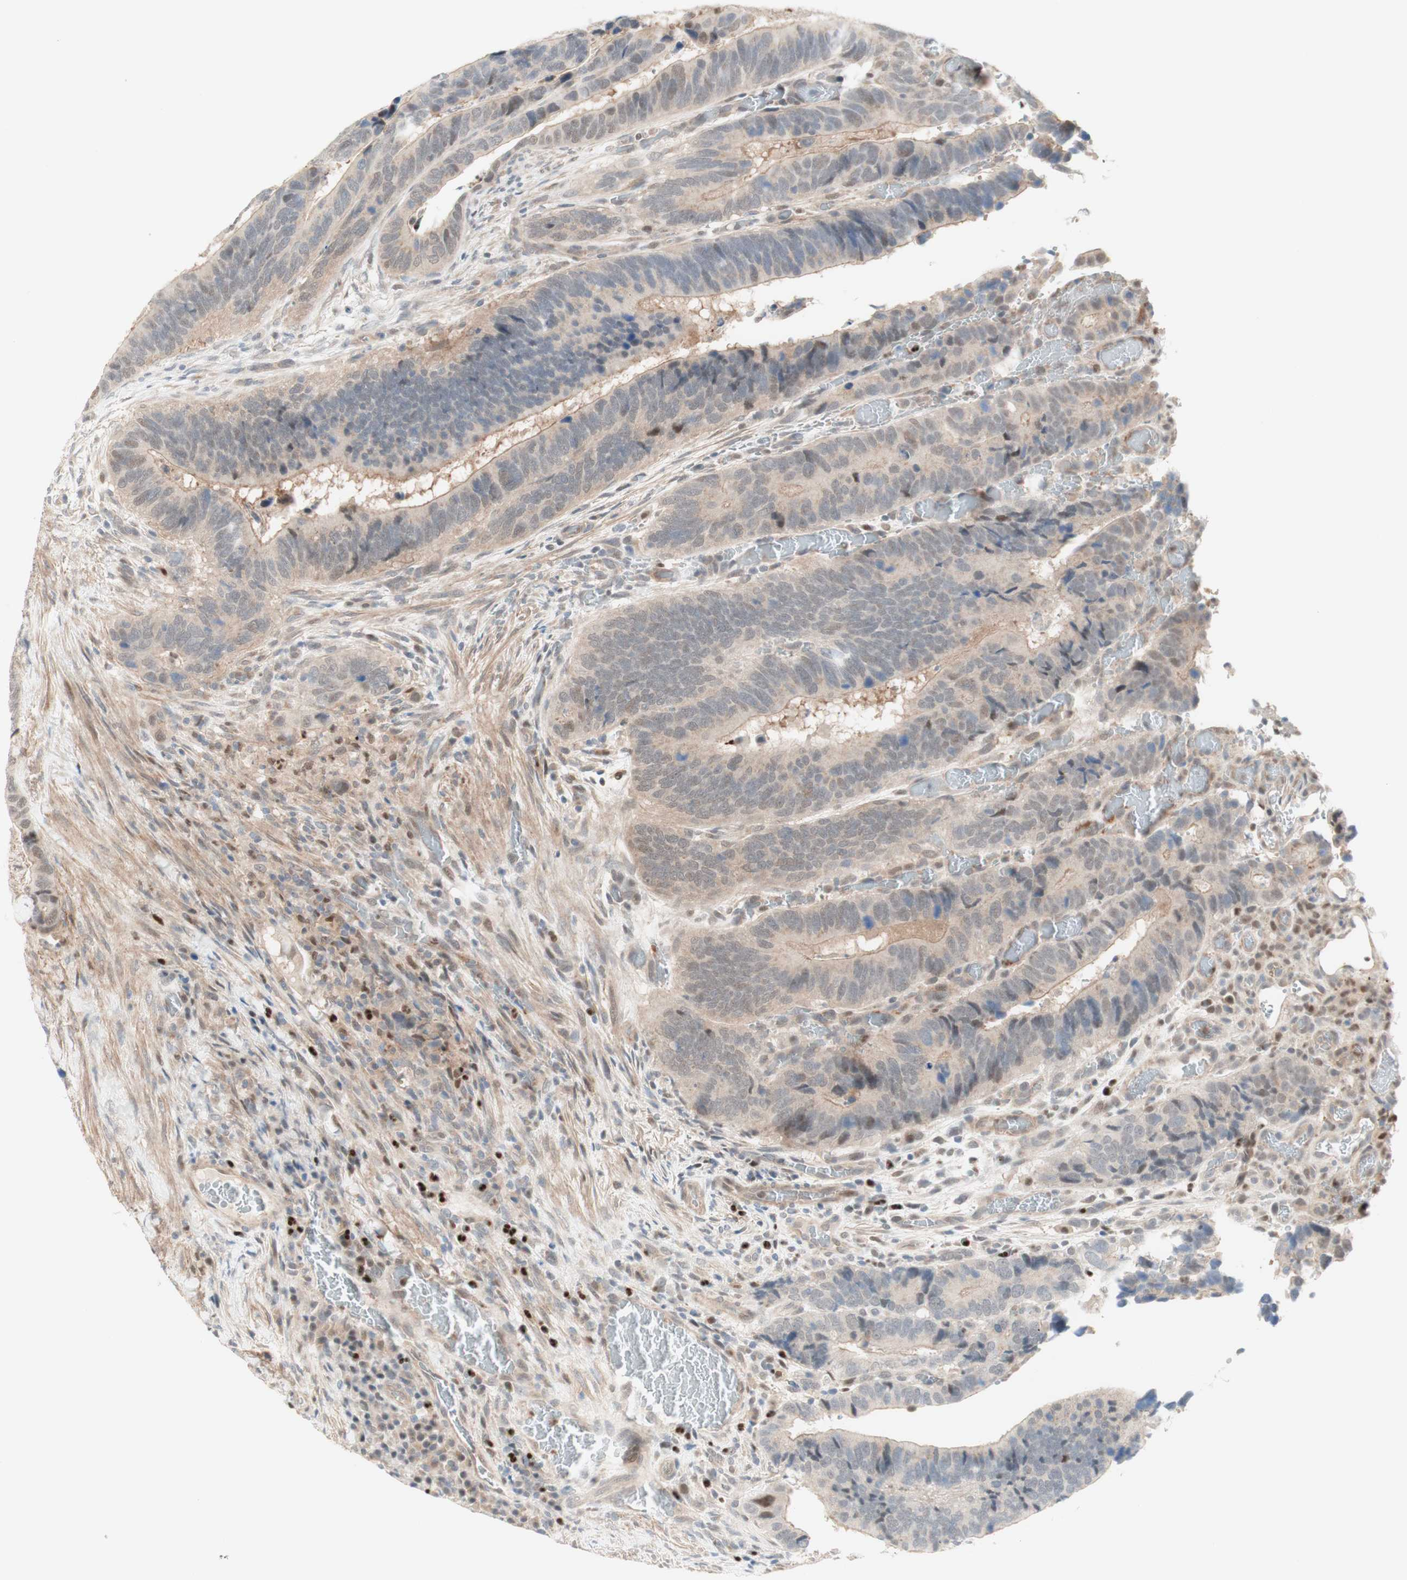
{"staining": {"intensity": "weak", "quantity": "<25%", "location": "nuclear"}, "tissue": "colorectal cancer", "cell_type": "Tumor cells", "image_type": "cancer", "snomed": [{"axis": "morphology", "description": "Adenocarcinoma, NOS"}, {"axis": "topography", "description": "Colon"}], "caption": "Human colorectal cancer (adenocarcinoma) stained for a protein using immunohistochemistry (IHC) displays no positivity in tumor cells.", "gene": "RFNG", "patient": {"sex": "male", "age": 72}}